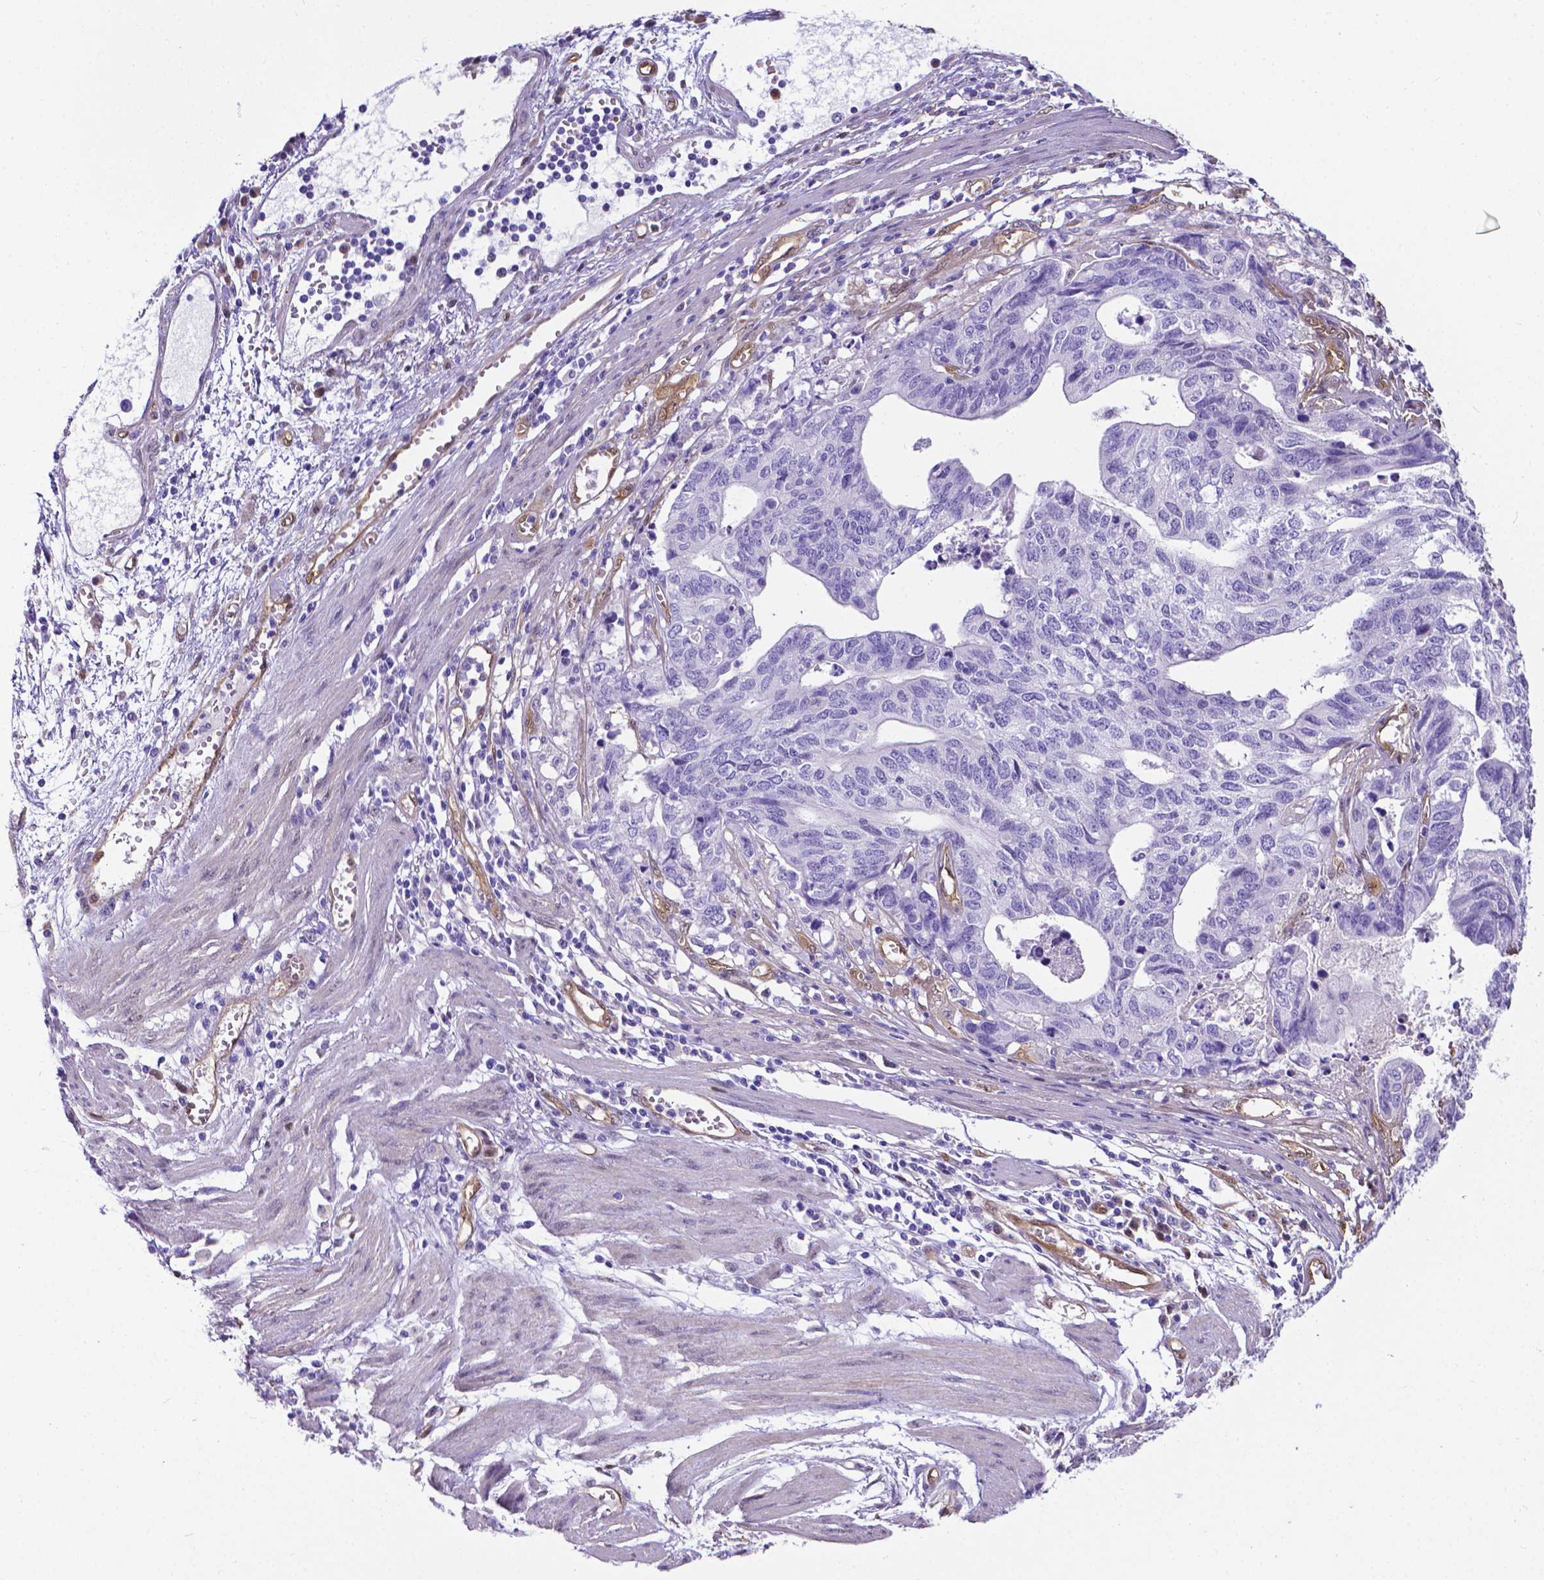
{"staining": {"intensity": "negative", "quantity": "none", "location": "none"}, "tissue": "stomach cancer", "cell_type": "Tumor cells", "image_type": "cancer", "snomed": [{"axis": "morphology", "description": "Adenocarcinoma, NOS"}, {"axis": "topography", "description": "Stomach, upper"}], "caption": "Tumor cells are negative for protein expression in human stomach cancer.", "gene": "CLIC4", "patient": {"sex": "female", "age": 67}}